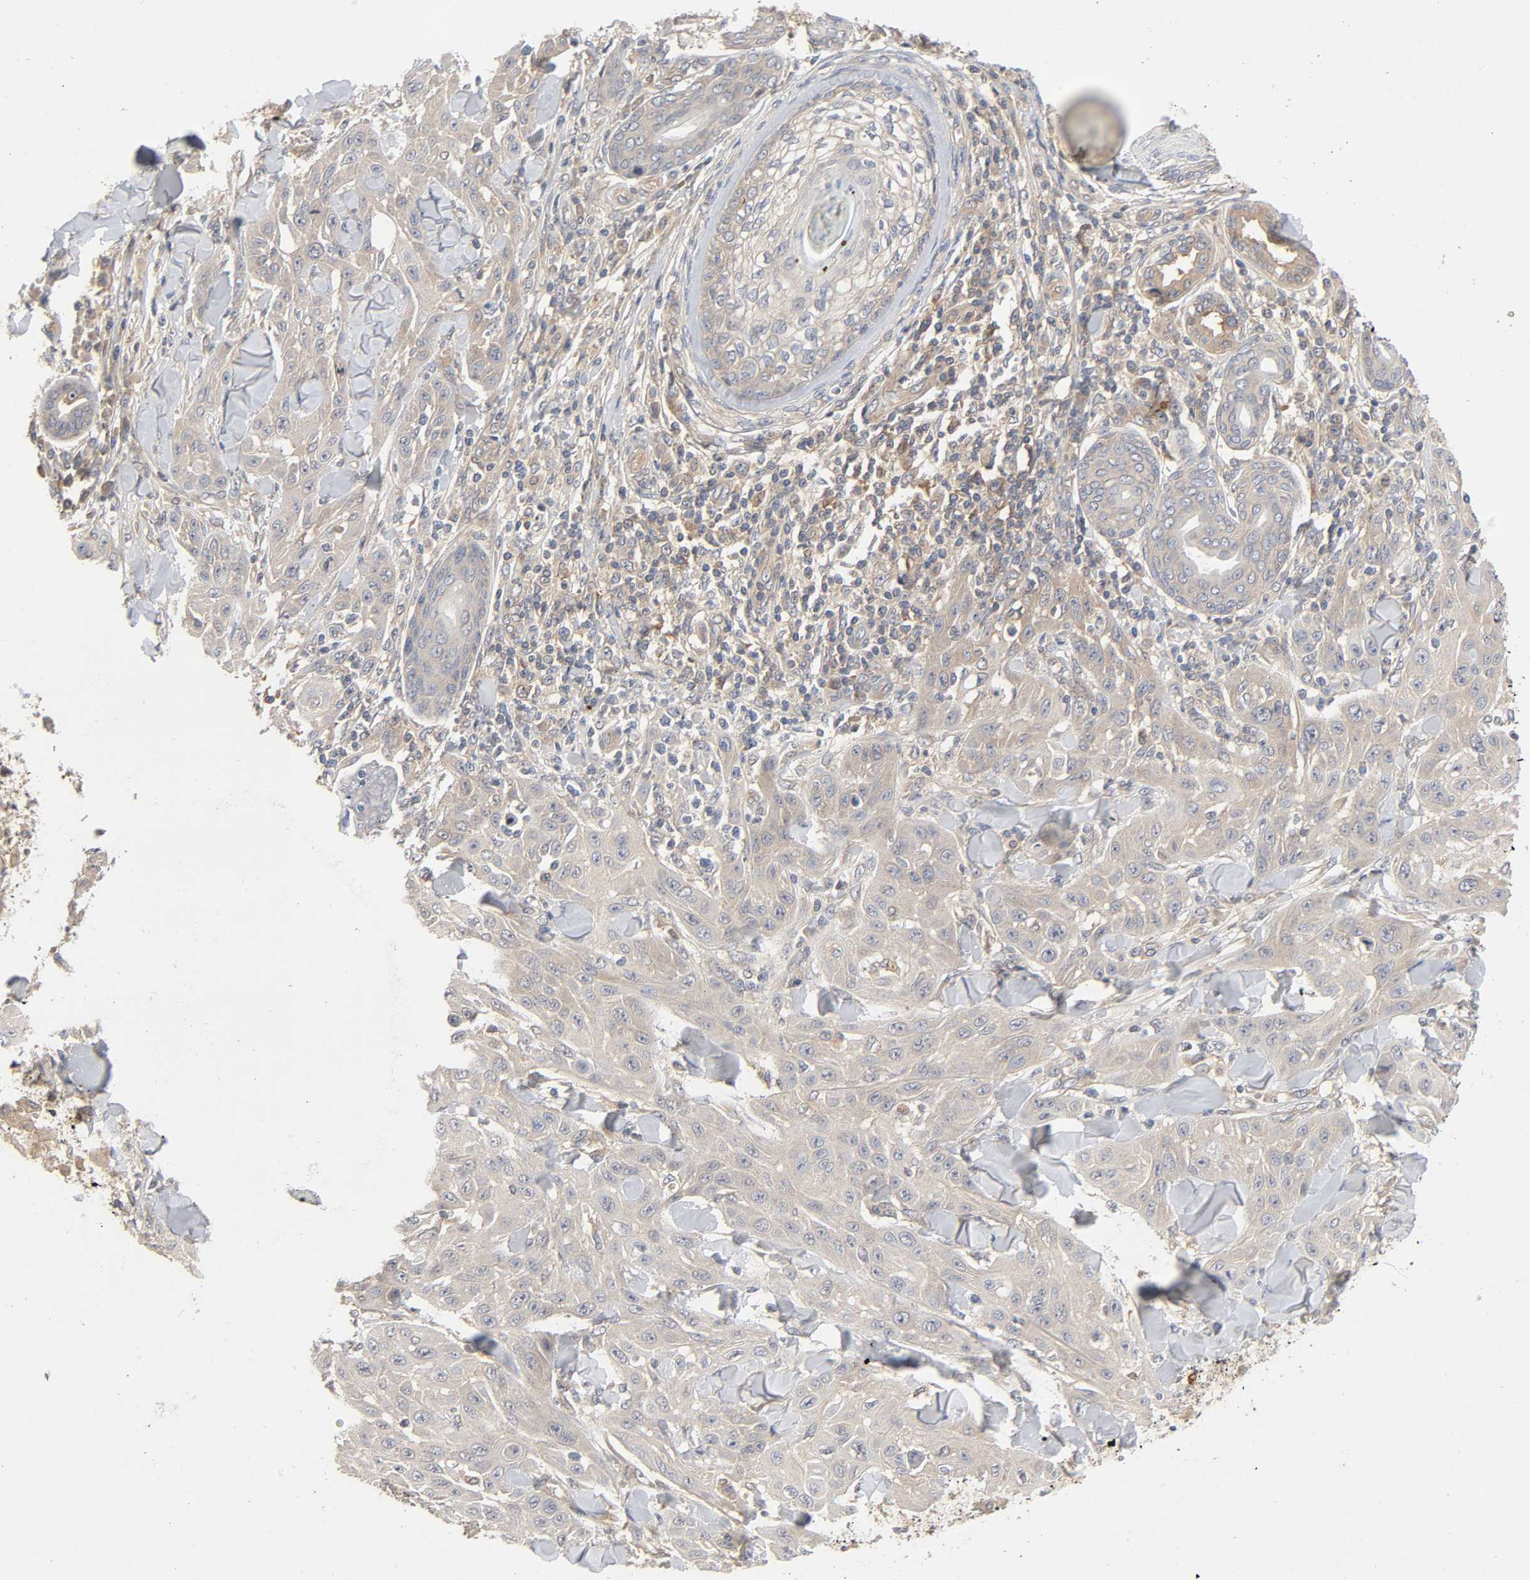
{"staining": {"intensity": "weak", "quantity": ">75%", "location": "cytoplasmic/membranous"}, "tissue": "skin cancer", "cell_type": "Tumor cells", "image_type": "cancer", "snomed": [{"axis": "morphology", "description": "Squamous cell carcinoma, NOS"}, {"axis": "topography", "description": "Skin"}], "caption": "A brown stain shows weak cytoplasmic/membranous staining of a protein in human squamous cell carcinoma (skin) tumor cells. Ihc stains the protein of interest in brown and the nuclei are stained blue.", "gene": "CPB2", "patient": {"sex": "male", "age": 24}}